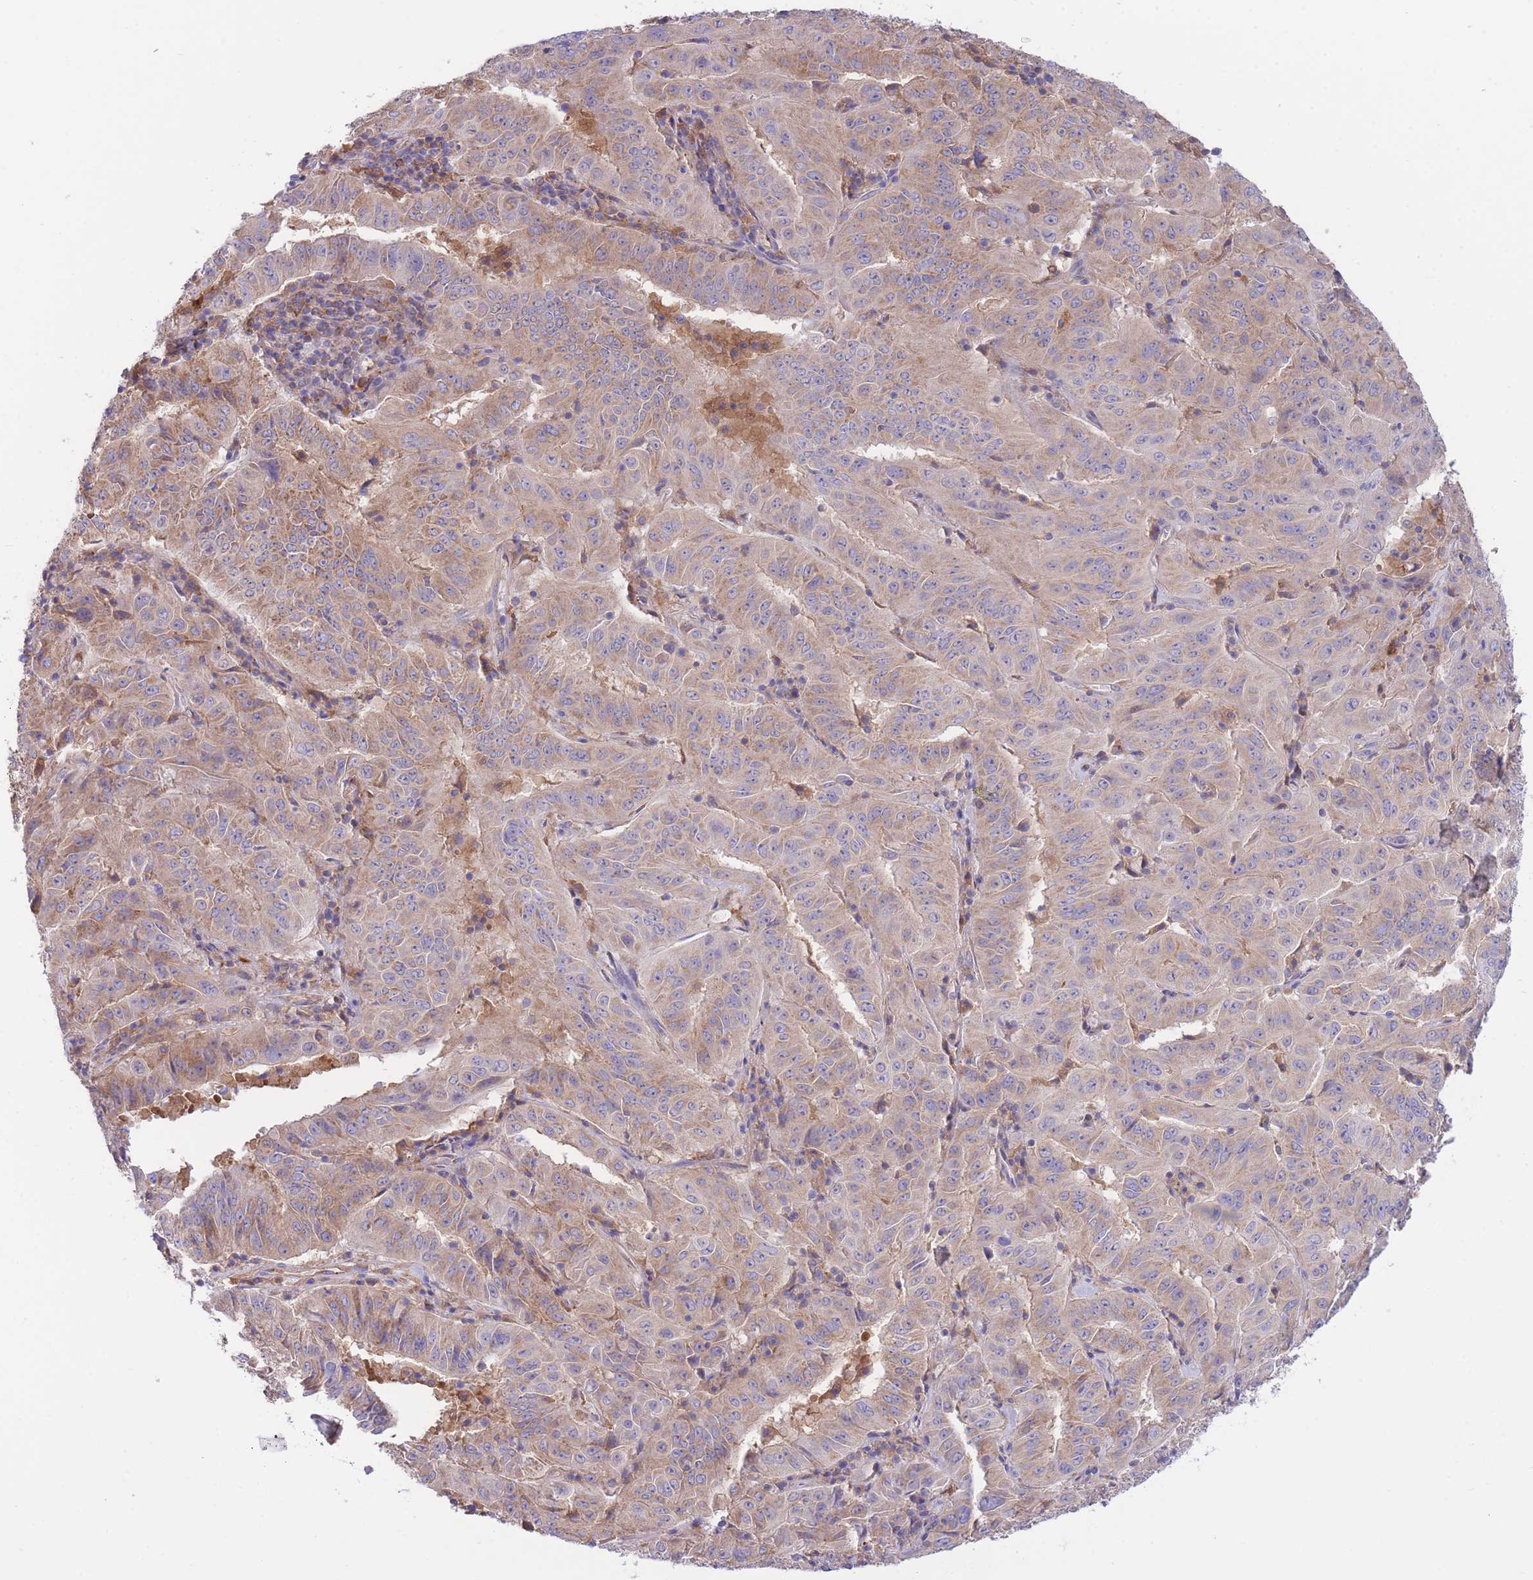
{"staining": {"intensity": "weak", "quantity": ">75%", "location": "cytoplasmic/membranous"}, "tissue": "pancreatic cancer", "cell_type": "Tumor cells", "image_type": "cancer", "snomed": [{"axis": "morphology", "description": "Adenocarcinoma, NOS"}, {"axis": "topography", "description": "Pancreas"}], "caption": "About >75% of tumor cells in human pancreatic adenocarcinoma show weak cytoplasmic/membranous protein staining as visualized by brown immunohistochemical staining.", "gene": "NAMPT", "patient": {"sex": "male", "age": 63}}